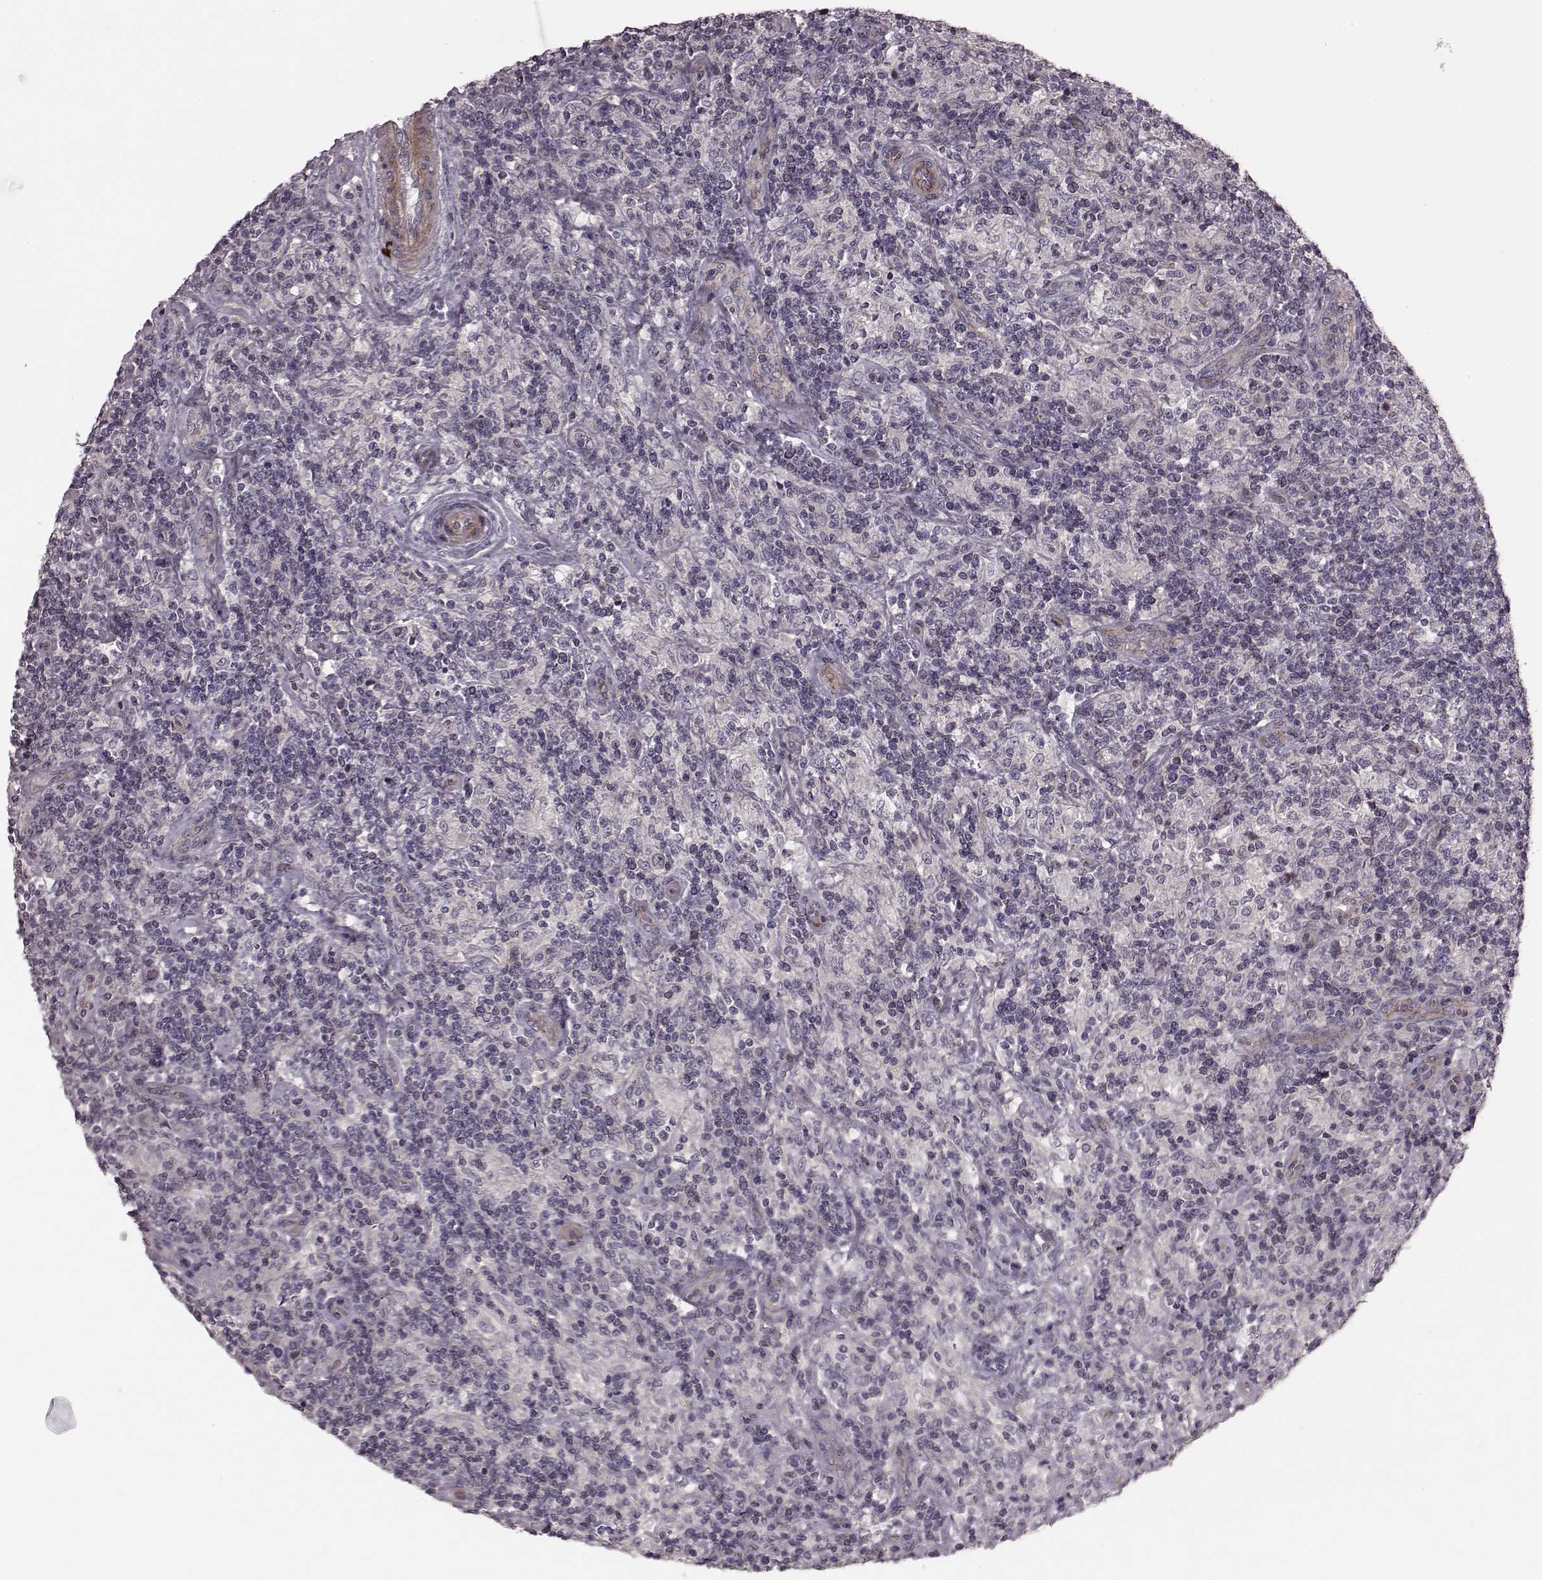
{"staining": {"intensity": "negative", "quantity": "none", "location": "none"}, "tissue": "lymphoma", "cell_type": "Tumor cells", "image_type": "cancer", "snomed": [{"axis": "morphology", "description": "Hodgkin's disease, NOS"}, {"axis": "topography", "description": "Lymph node"}], "caption": "IHC histopathology image of Hodgkin's disease stained for a protein (brown), which exhibits no staining in tumor cells. (DAB (3,3'-diaminobenzidine) IHC with hematoxylin counter stain).", "gene": "SLC22A18", "patient": {"sex": "male", "age": 70}}